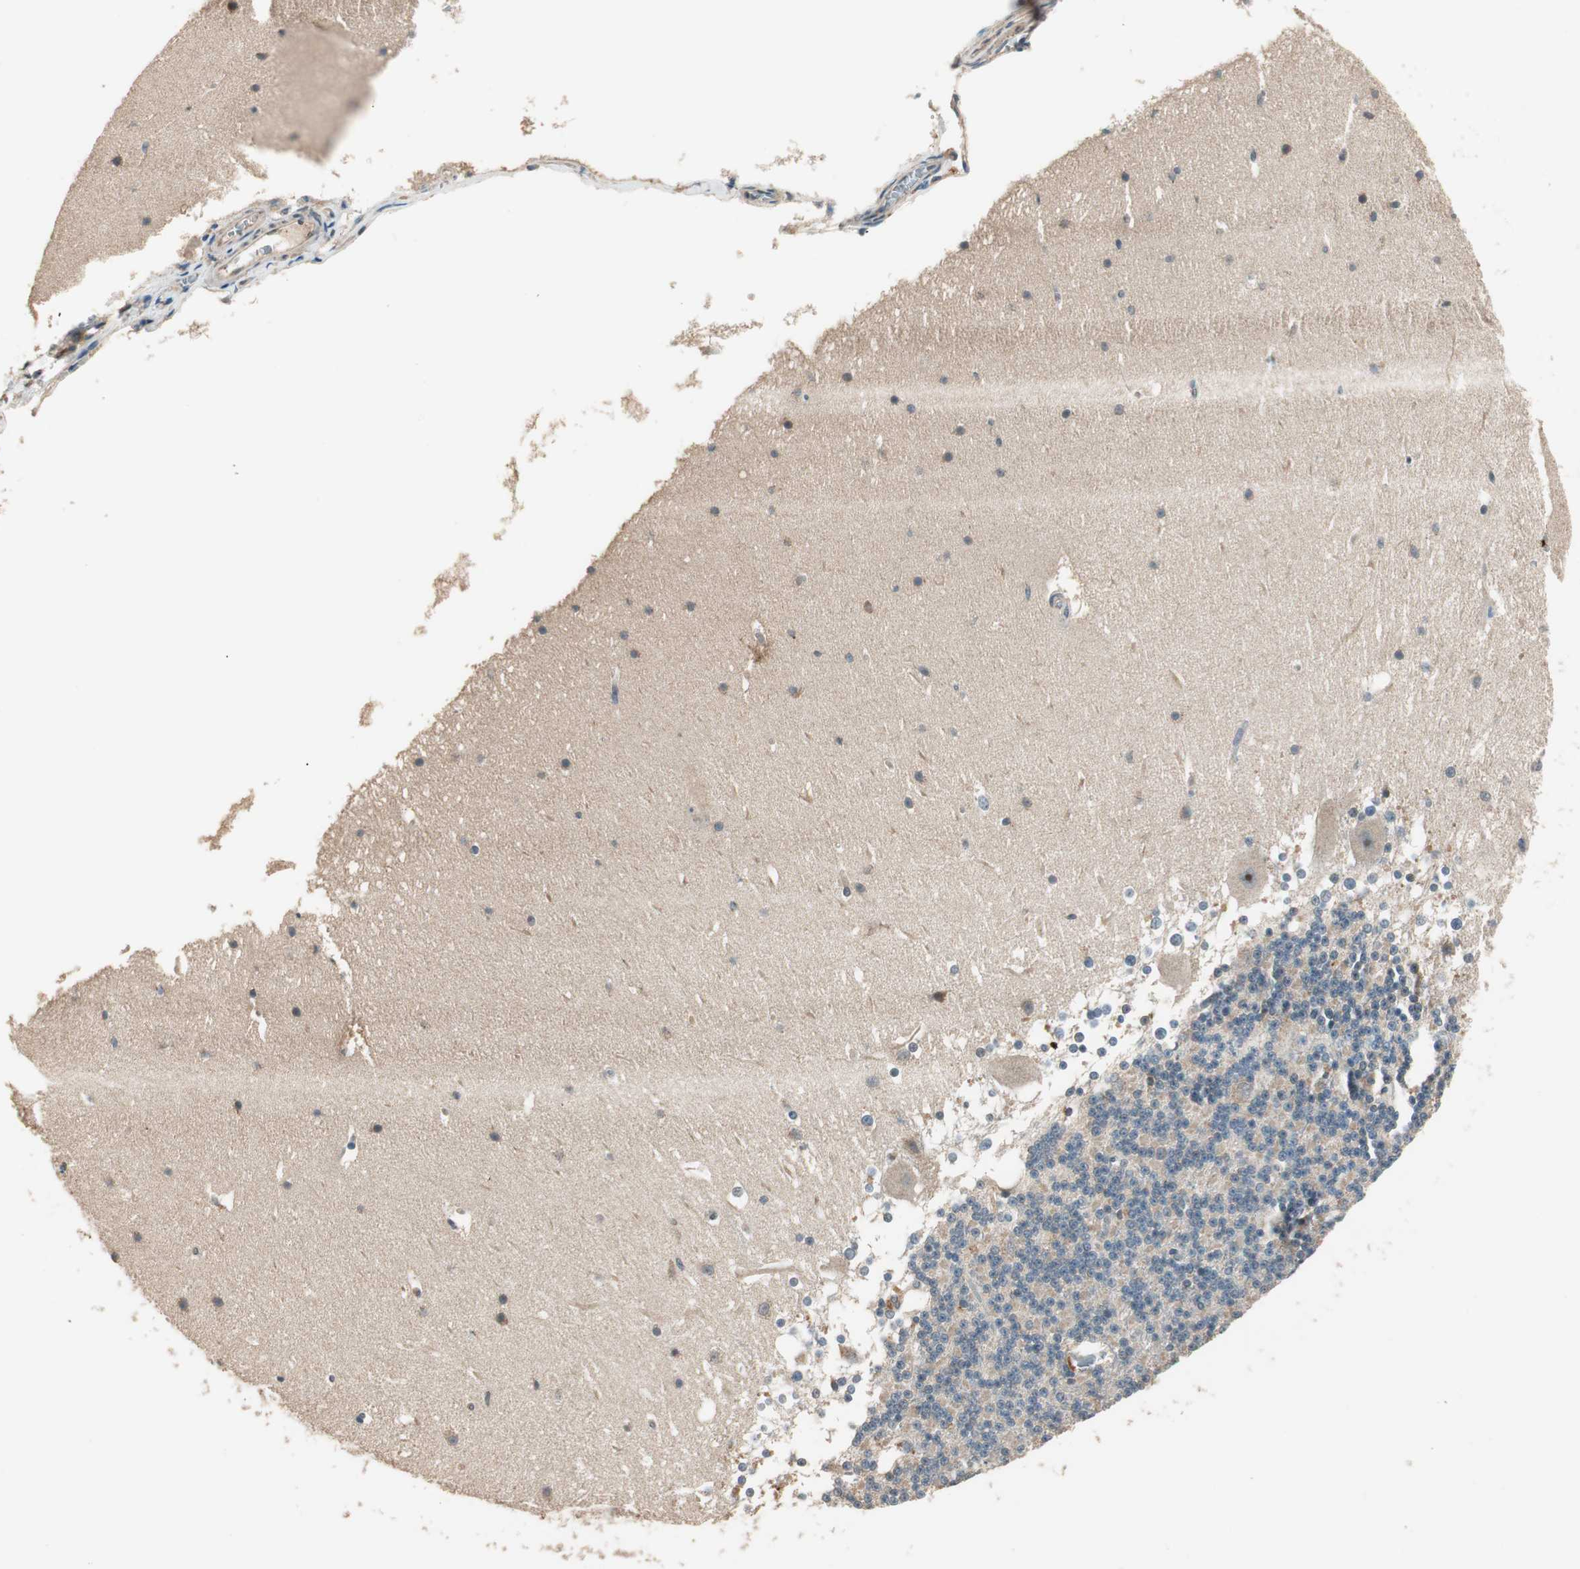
{"staining": {"intensity": "negative", "quantity": "none", "location": "none"}, "tissue": "cerebellum", "cell_type": "Cells in granular layer", "image_type": "normal", "snomed": [{"axis": "morphology", "description": "Normal tissue, NOS"}, {"axis": "topography", "description": "Cerebellum"}], "caption": "High power microscopy micrograph of an immunohistochemistry histopathology image of unremarkable cerebellum, revealing no significant positivity in cells in granular layer.", "gene": "TRIM21", "patient": {"sex": "female", "age": 19}}